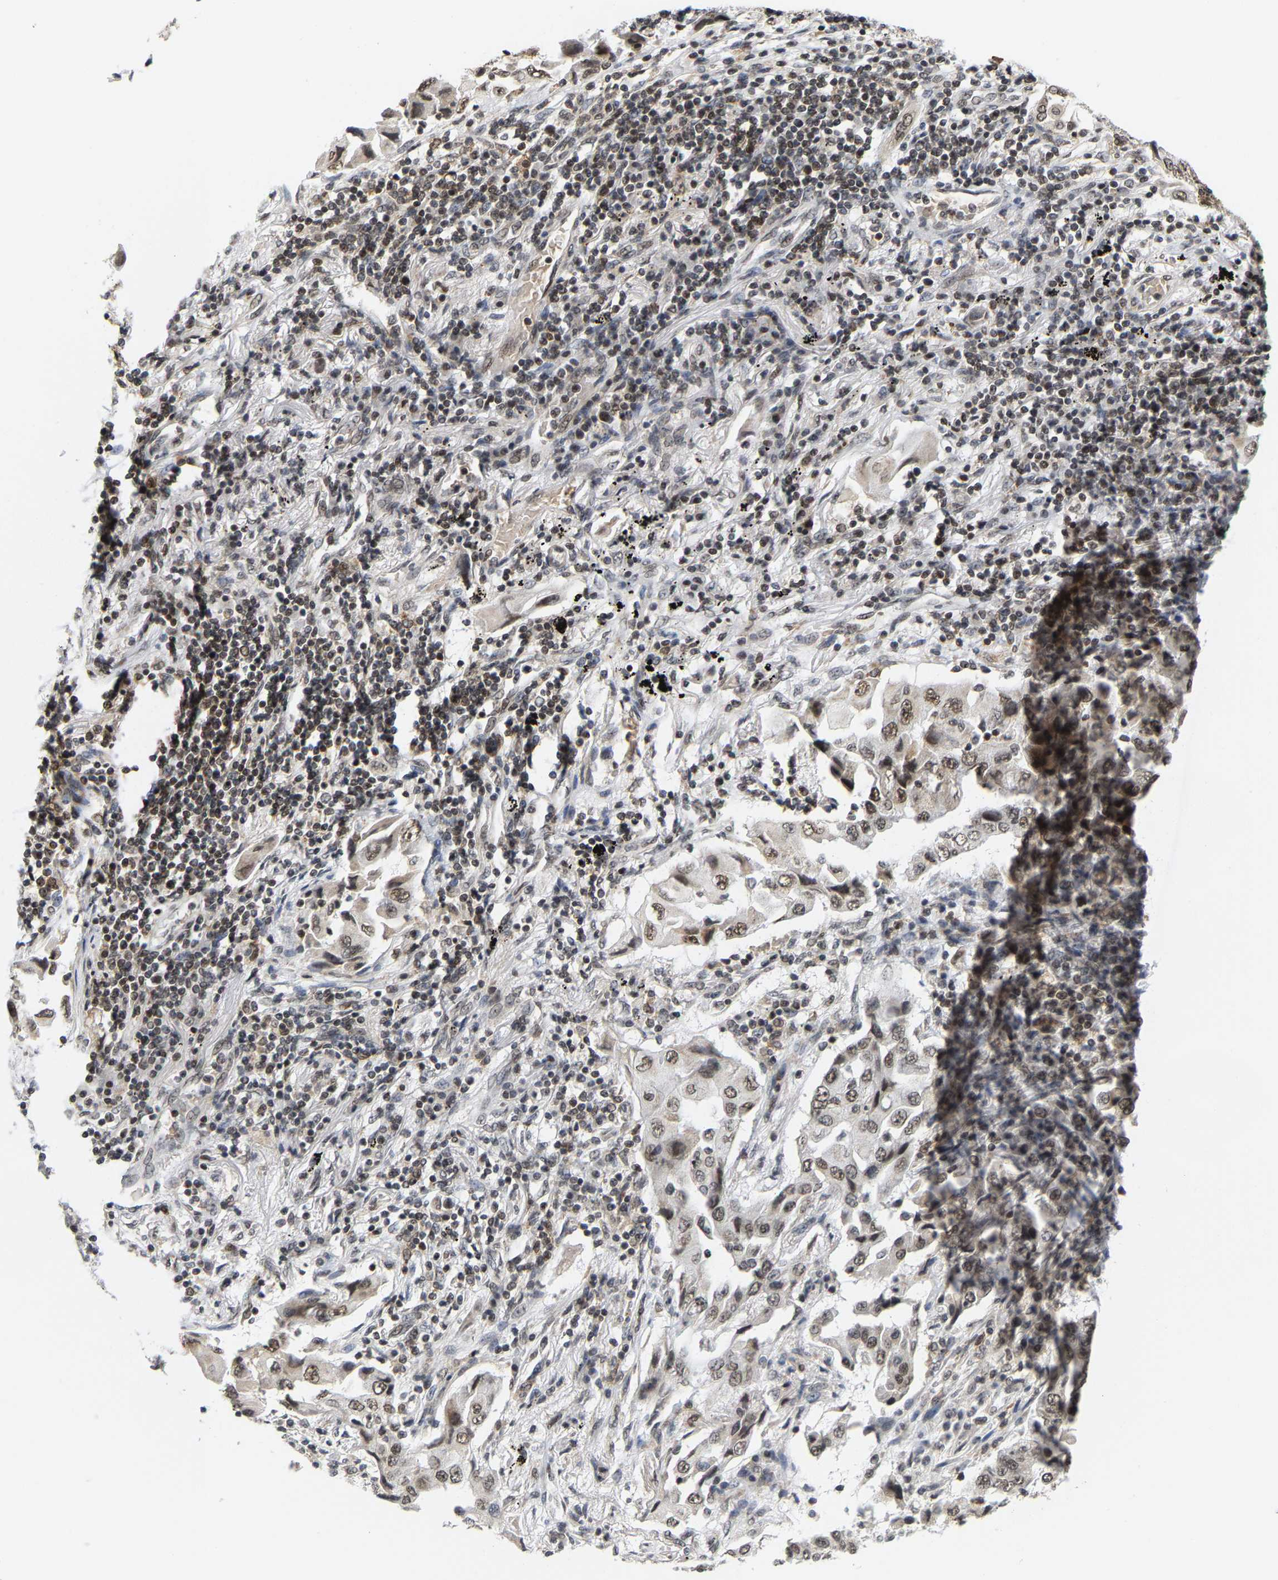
{"staining": {"intensity": "moderate", "quantity": ">75%", "location": "nuclear"}, "tissue": "lung cancer", "cell_type": "Tumor cells", "image_type": "cancer", "snomed": [{"axis": "morphology", "description": "Adenocarcinoma, NOS"}, {"axis": "topography", "description": "Lung"}], "caption": "A brown stain highlights moderate nuclear expression of a protein in adenocarcinoma (lung) tumor cells.", "gene": "ANKRD6", "patient": {"sex": "female", "age": 65}}